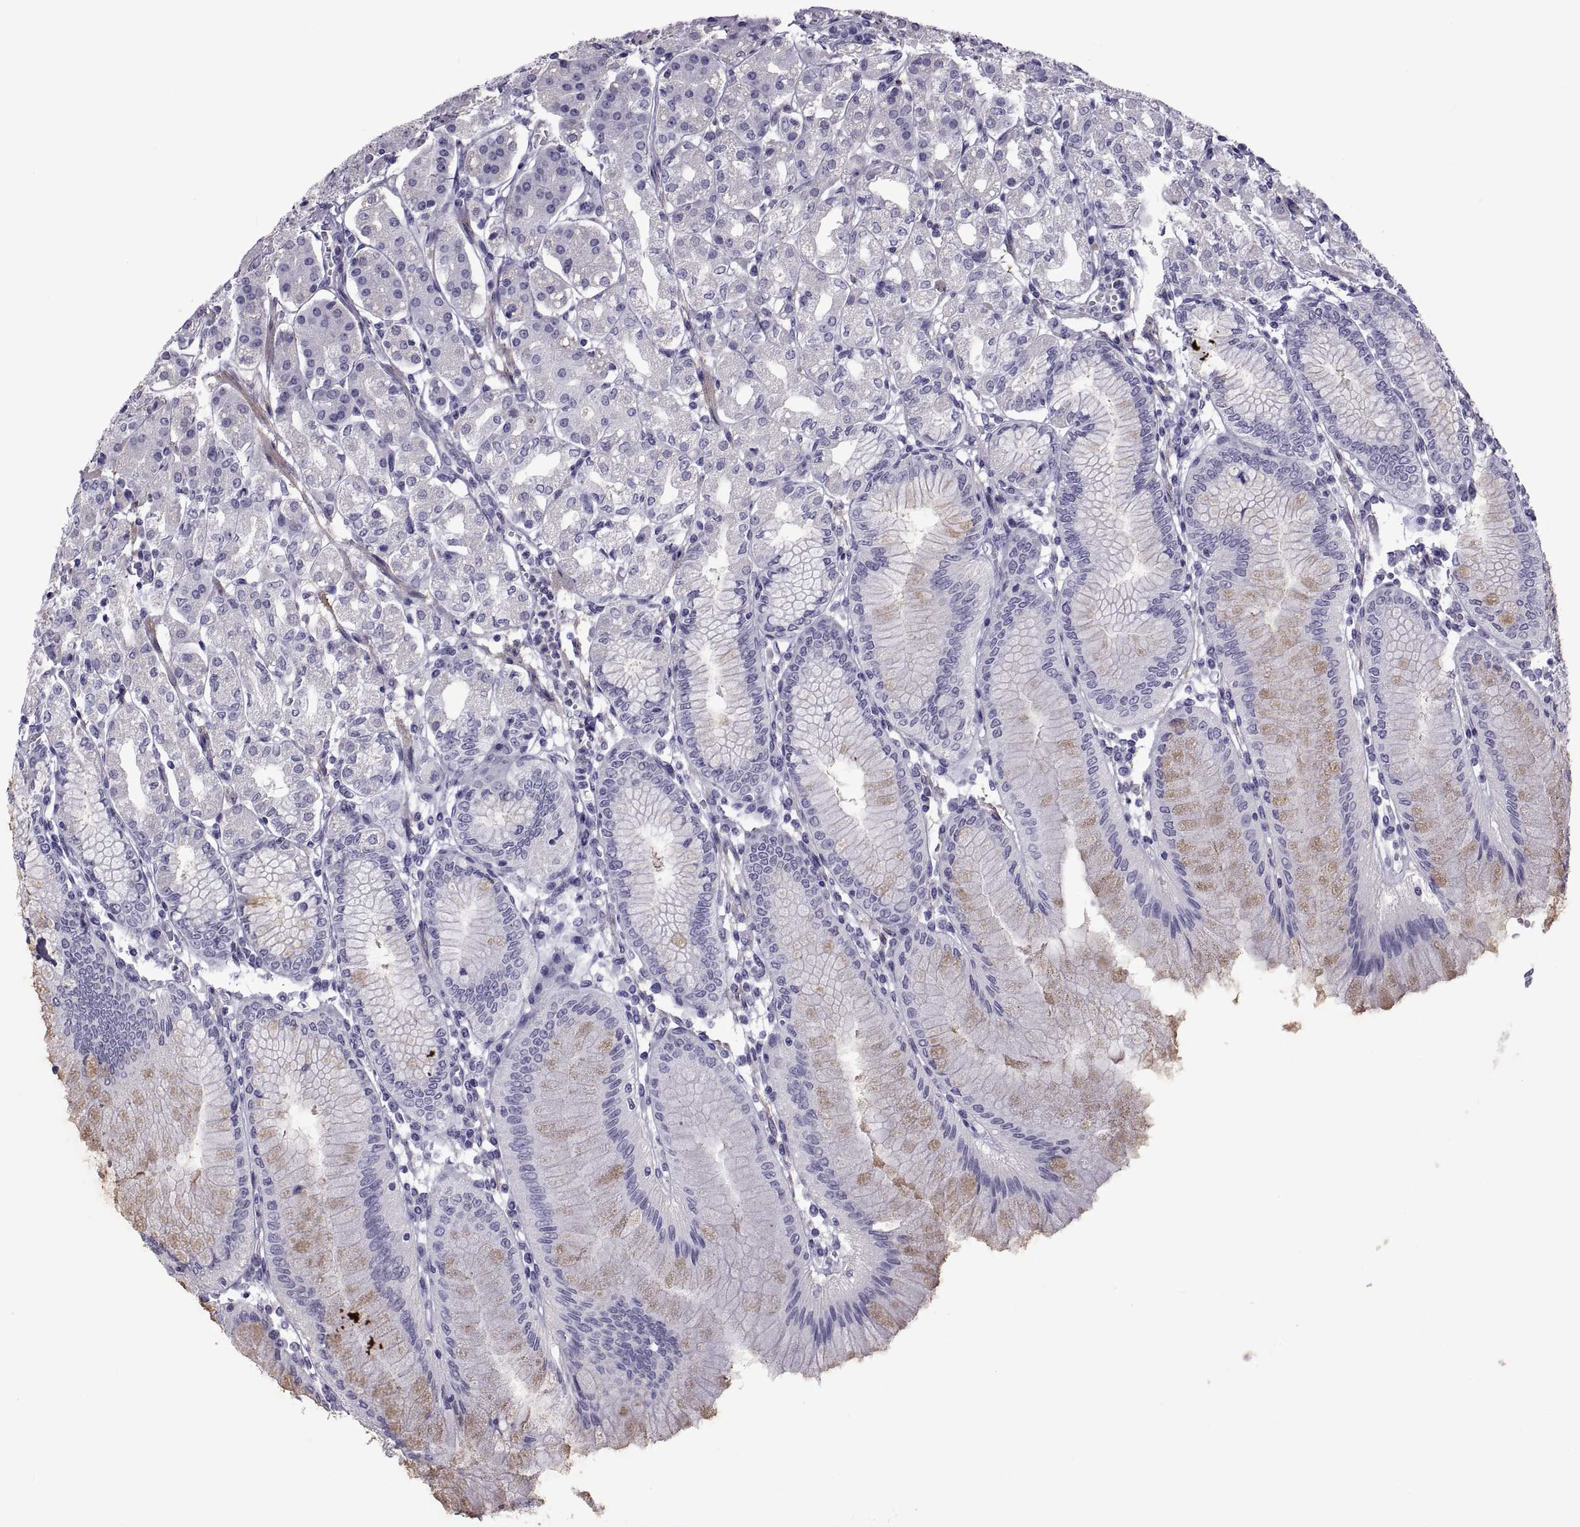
{"staining": {"intensity": "negative", "quantity": "none", "location": "none"}, "tissue": "stomach", "cell_type": "Glandular cells", "image_type": "normal", "snomed": [{"axis": "morphology", "description": "Normal tissue, NOS"}, {"axis": "topography", "description": "Skeletal muscle"}, {"axis": "topography", "description": "Stomach"}], "caption": "This is an immunohistochemistry image of normal human stomach. There is no staining in glandular cells.", "gene": "MAGEB1", "patient": {"sex": "female", "age": 57}}